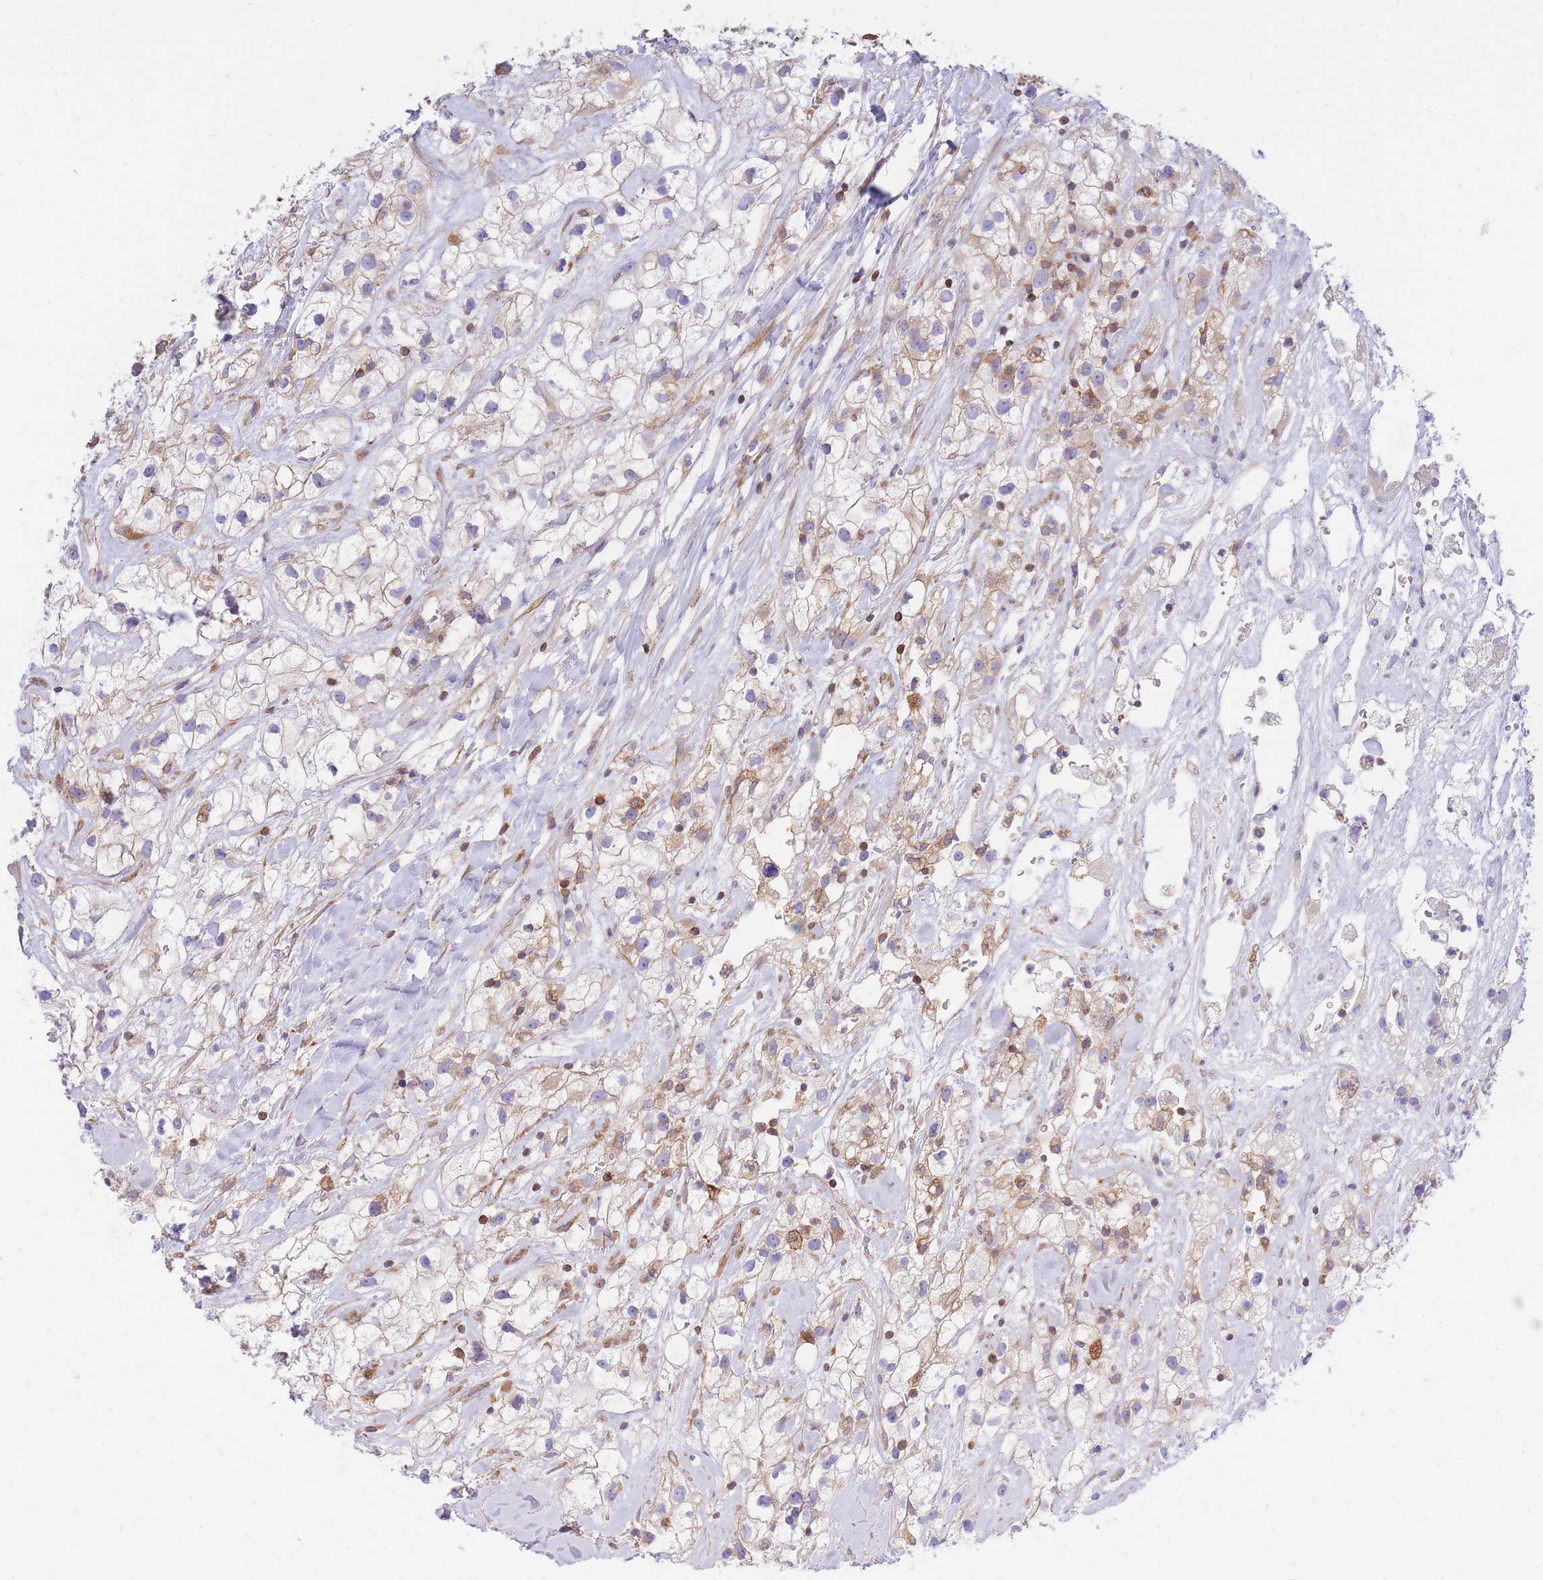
{"staining": {"intensity": "weak", "quantity": "25%-75%", "location": "cytoplasmic/membranous"}, "tissue": "renal cancer", "cell_type": "Tumor cells", "image_type": "cancer", "snomed": [{"axis": "morphology", "description": "Adenocarcinoma, NOS"}, {"axis": "topography", "description": "Kidney"}], "caption": "High-power microscopy captured an immunohistochemistry (IHC) photomicrograph of renal adenocarcinoma, revealing weak cytoplasmic/membranous positivity in about 25%-75% of tumor cells.", "gene": "REM1", "patient": {"sex": "male", "age": 59}}